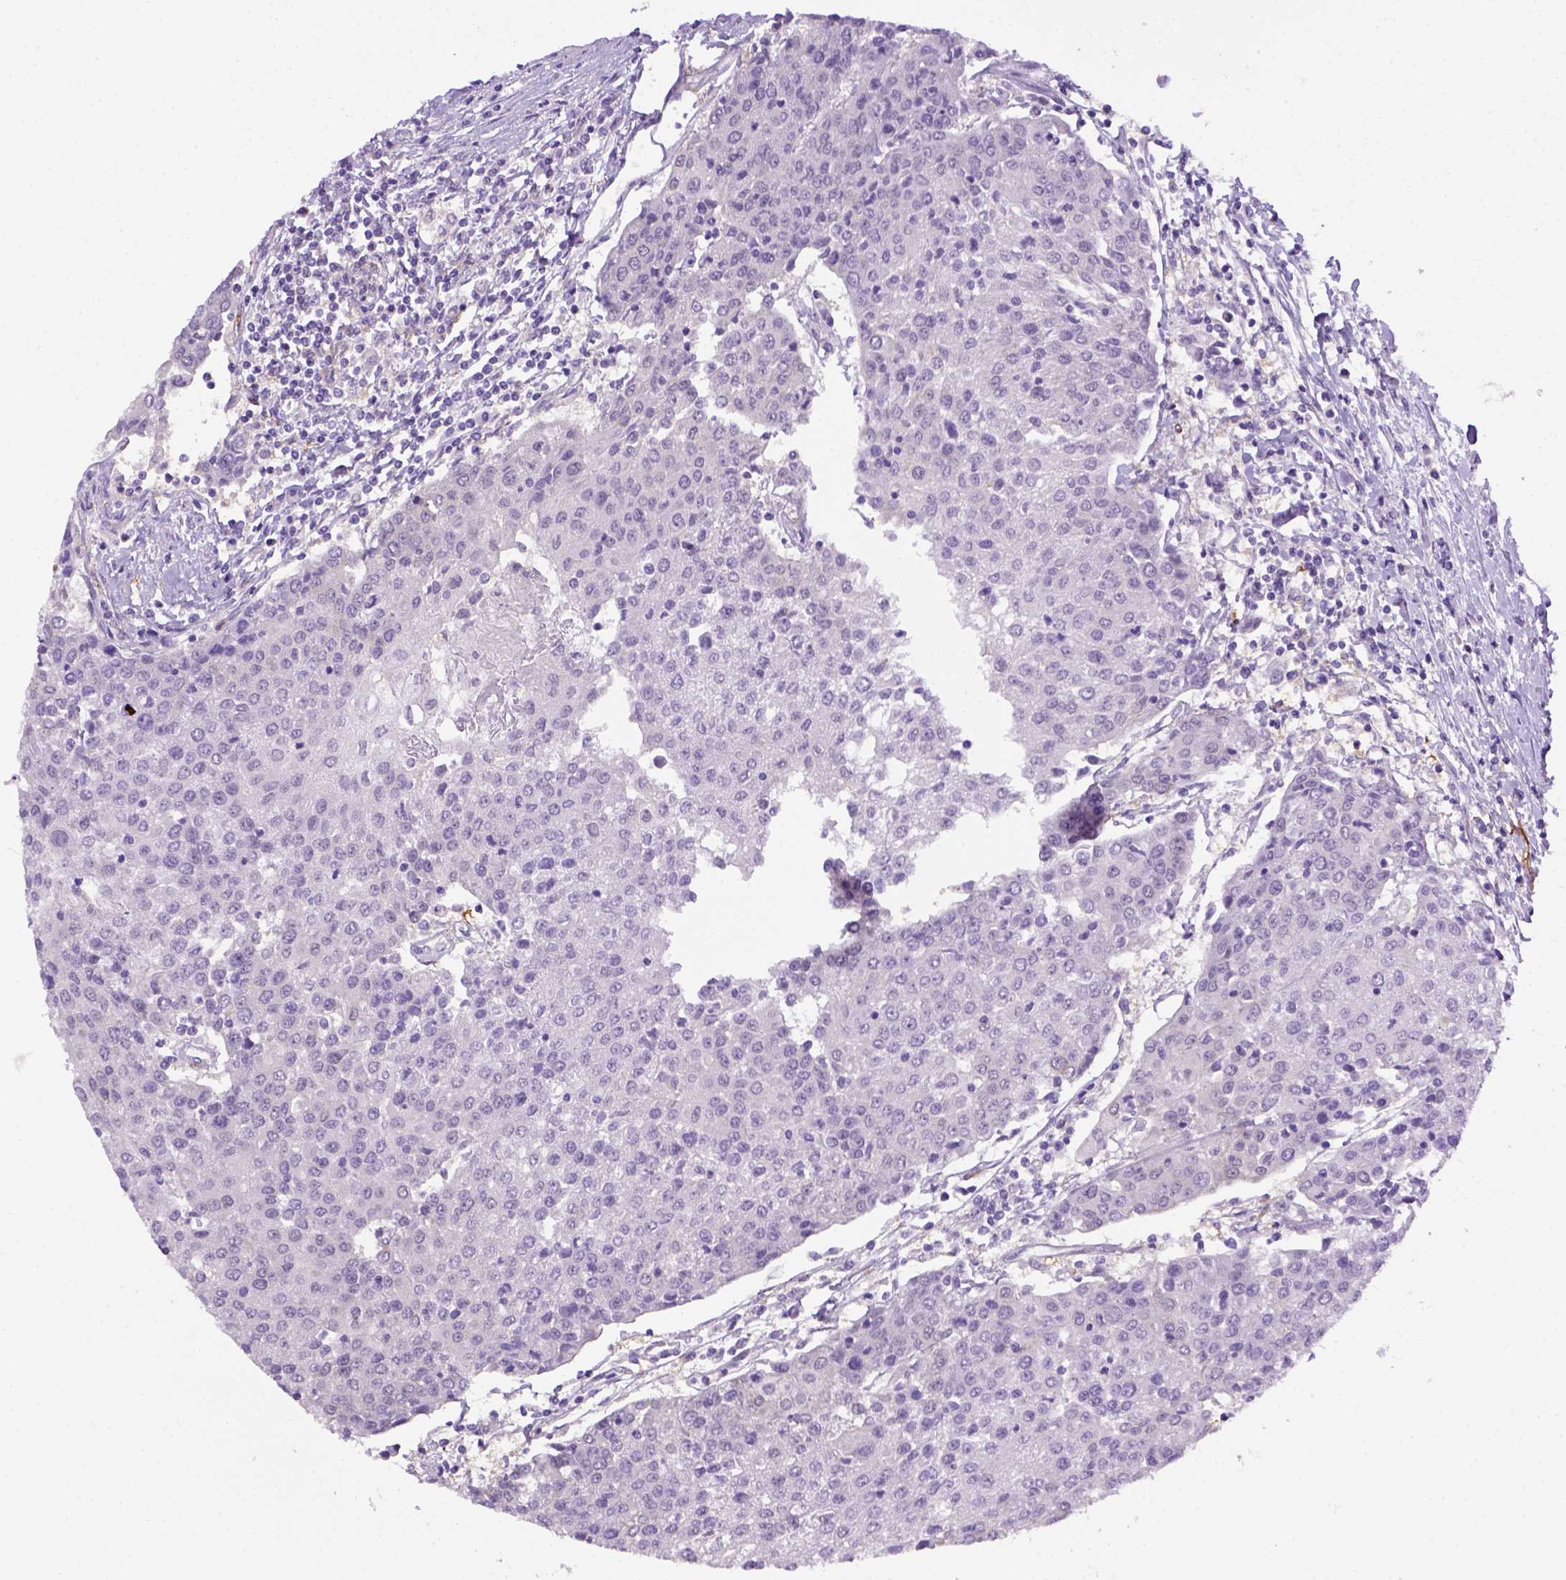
{"staining": {"intensity": "negative", "quantity": "none", "location": "none"}, "tissue": "urothelial cancer", "cell_type": "Tumor cells", "image_type": "cancer", "snomed": [{"axis": "morphology", "description": "Urothelial carcinoma, High grade"}, {"axis": "topography", "description": "Urinary bladder"}], "caption": "IHC image of neoplastic tissue: high-grade urothelial carcinoma stained with DAB (3,3'-diaminobenzidine) shows no significant protein positivity in tumor cells. Nuclei are stained in blue.", "gene": "KAZN", "patient": {"sex": "female", "age": 85}}